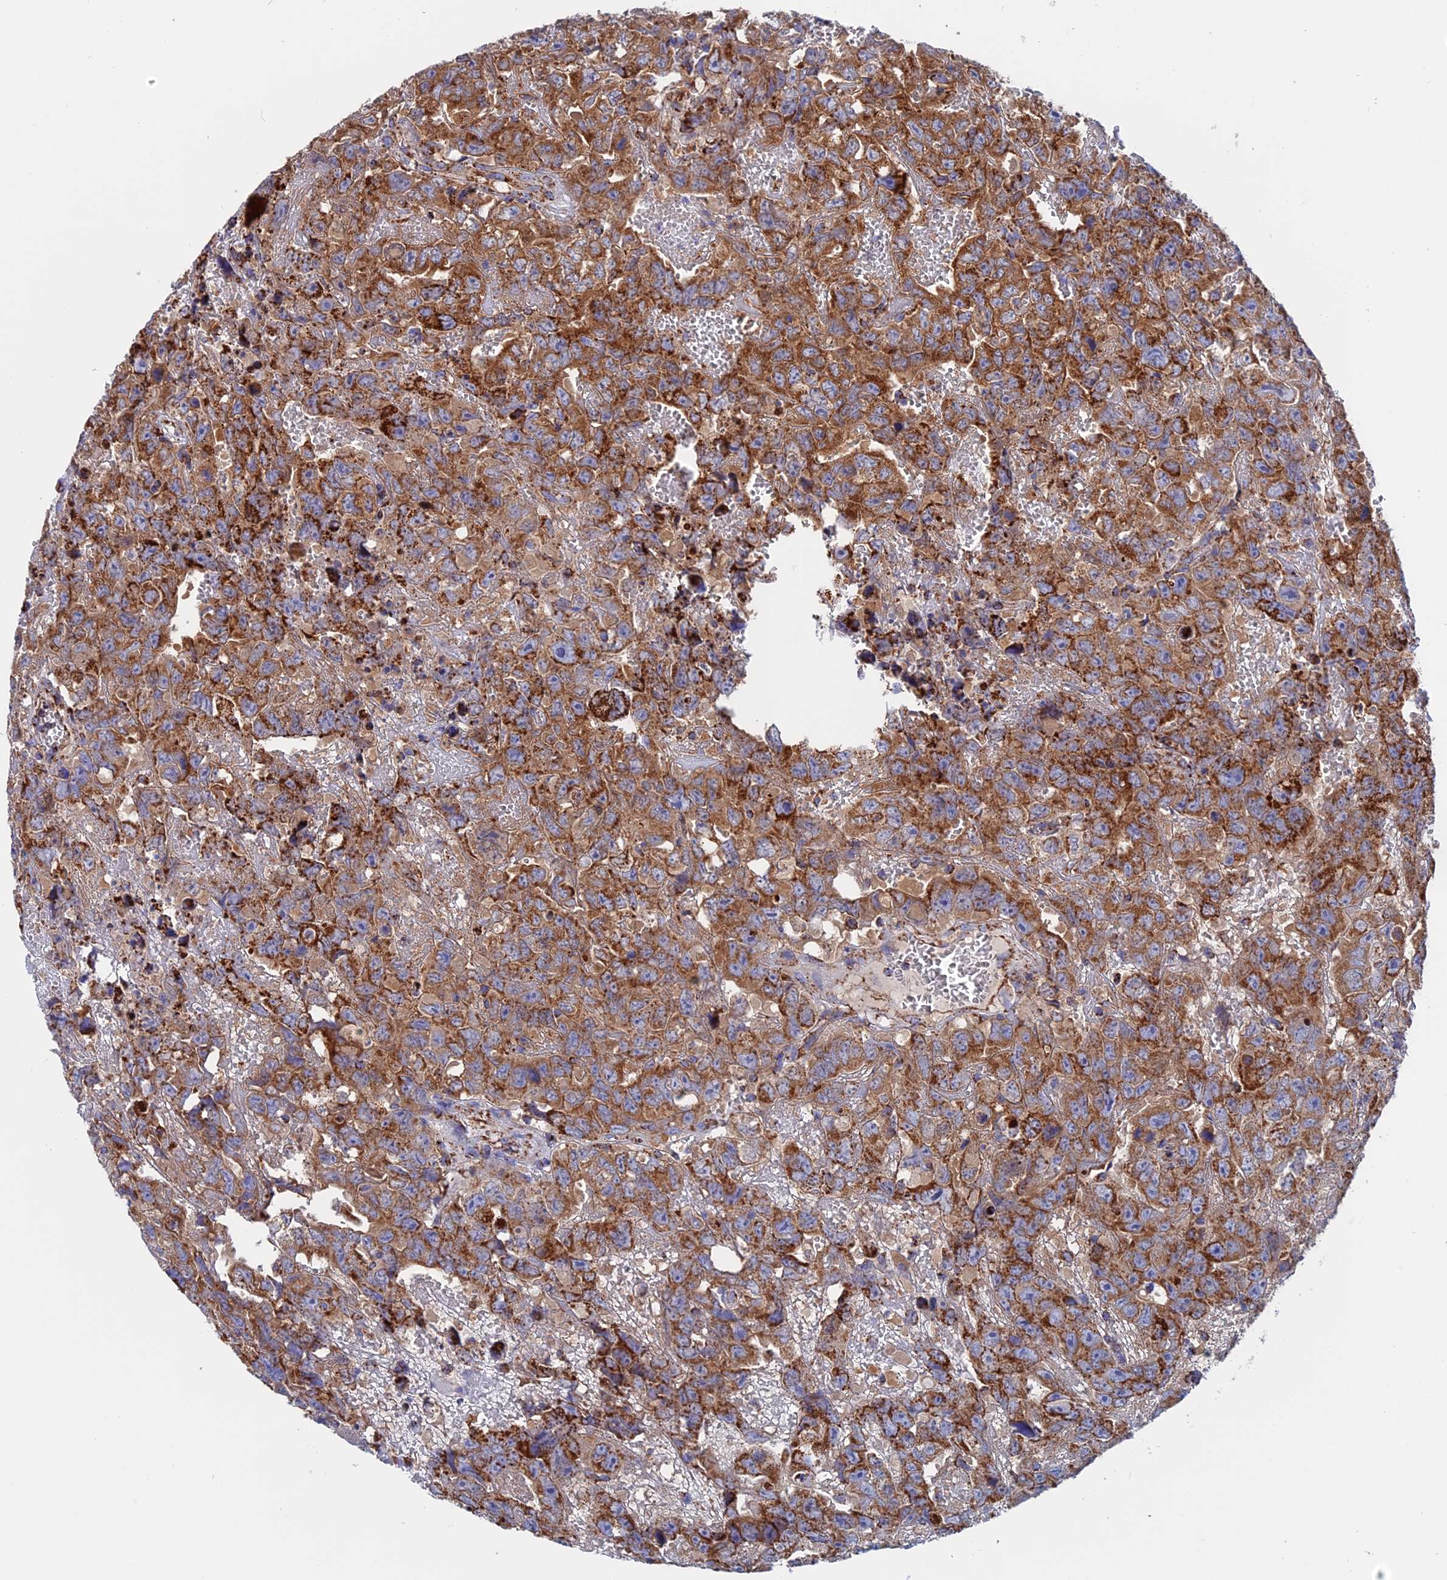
{"staining": {"intensity": "moderate", "quantity": ">75%", "location": "cytoplasmic/membranous"}, "tissue": "testis cancer", "cell_type": "Tumor cells", "image_type": "cancer", "snomed": [{"axis": "morphology", "description": "Carcinoma, Embryonal, NOS"}, {"axis": "topography", "description": "Testis"}], "caption": "Moderate cytoplasmic/membranous expression for a protein is identified in about >75% of tumor cells of testis cancer (embryonal carcinoma) using IHC.", "gene": "WDR83", "patient": {"sex": "male", "age": 45}}